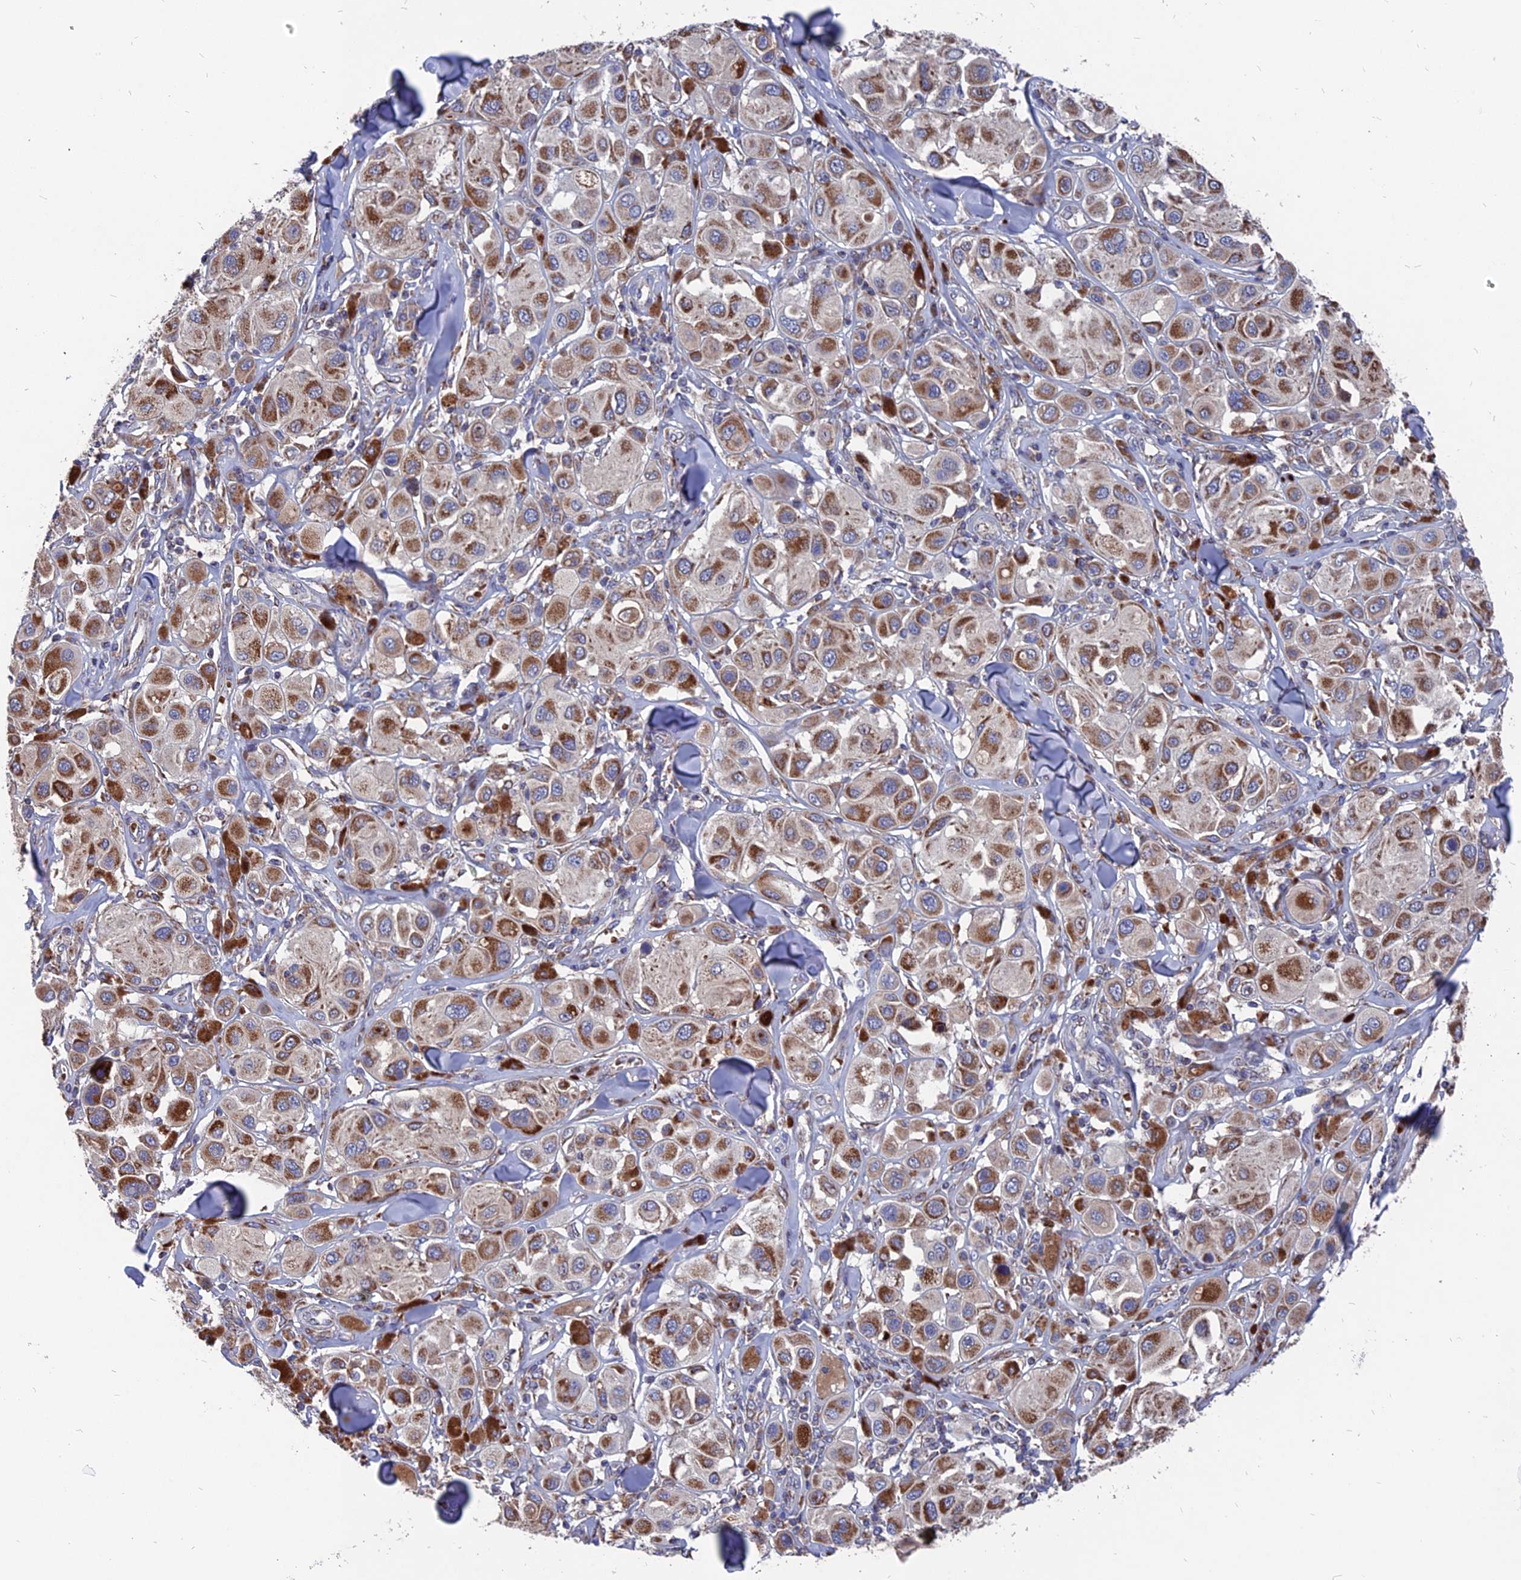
{"staining": {"intensity": "moderate", "quantity": ">75%", "location": "cytoplasmic/membranous"}, "tissue": "melanoma", "cell_type": "Tumor cells", "image_type": "cancer", "snomed": [{"axis": "morphology", "description": "Malignant melanoma, Metastatic site"}, {"axis": "topography", "description": "Skin"}], "caption": "An immunohistochemistry (IHC) photomicrograph of tumor tissue is shown. Protein staining in brown highlights moderate cytoplasmic/membranous positivity in melanoma within tumor cells.", "gene": "TGFA", "patient": {"sex": "male", "age": 41}}